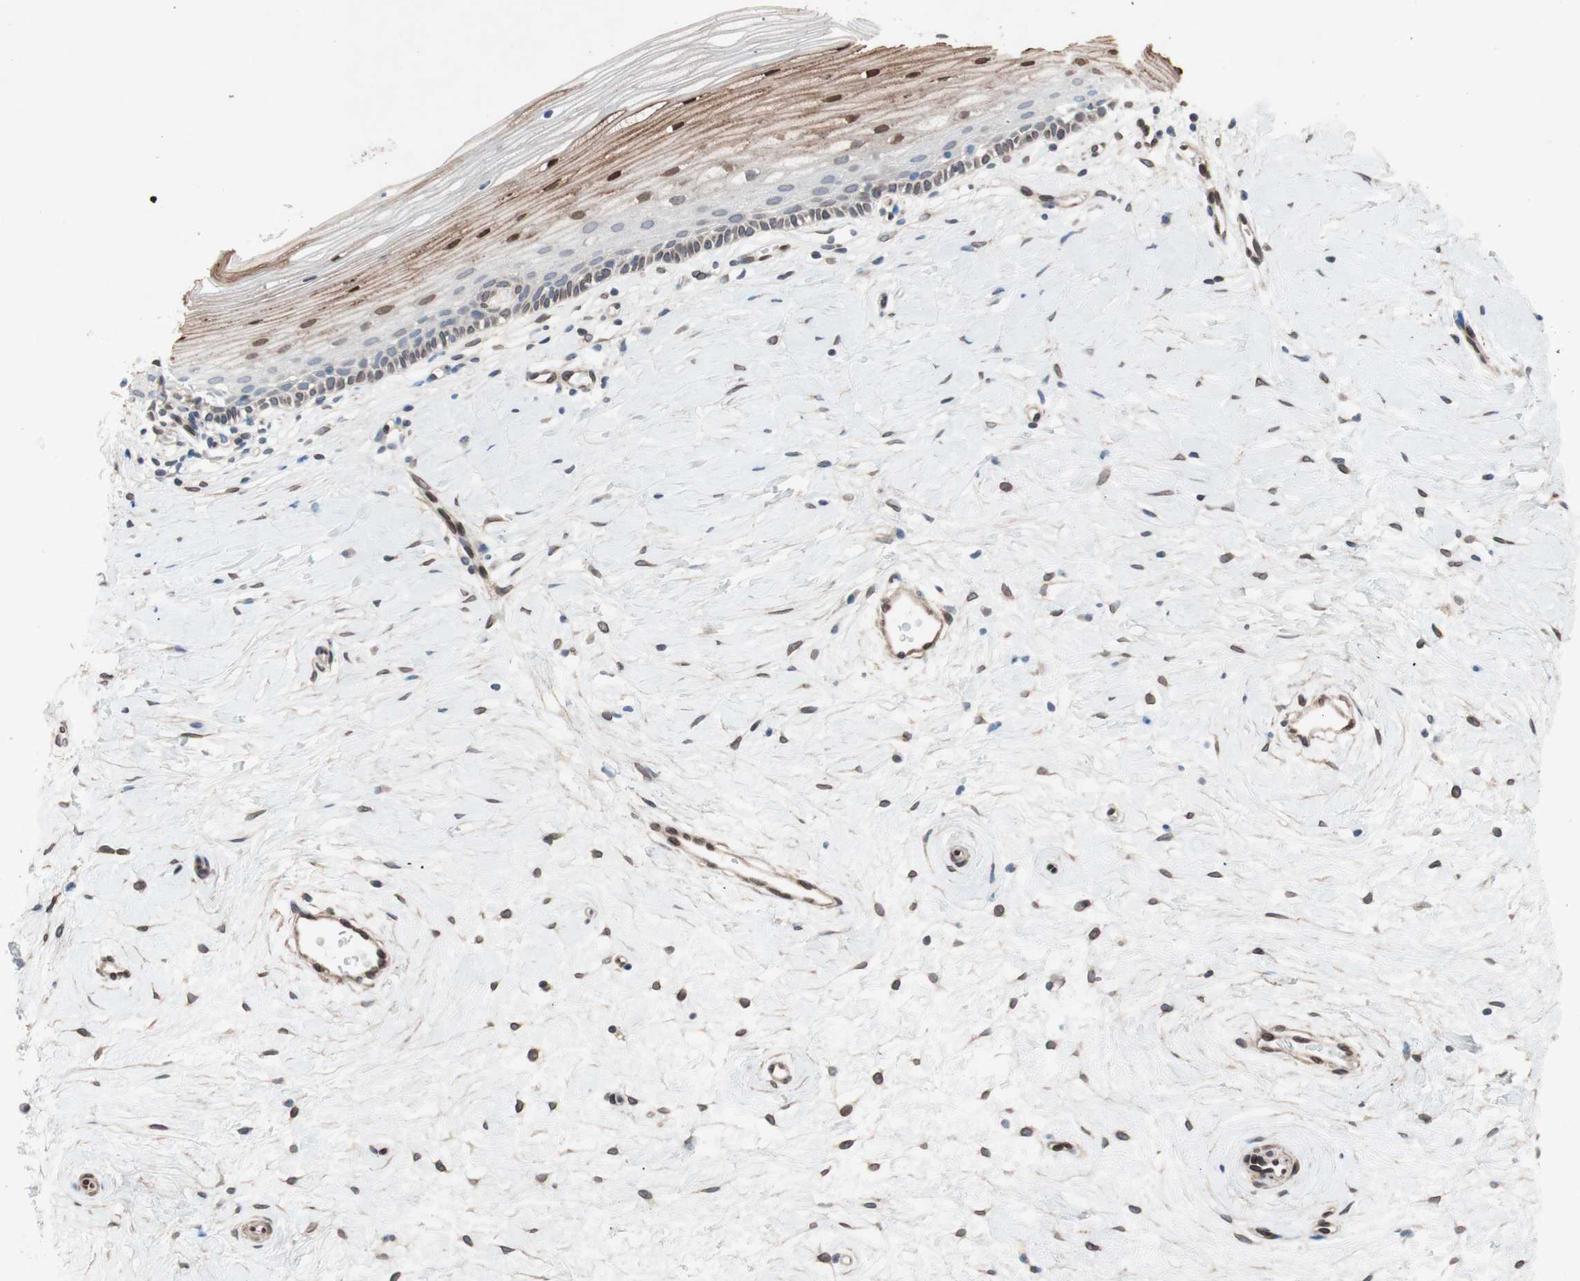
{"staining": {"intensity": "moderate", "quantity": "25%-75%", "location": "nuclear"}, "tissue": "cervix", "cell_type": "Glandular cells", "image_type": "normal", "snomed": [{"axis": "morphology", "description": "Normal tissue, NOS"}, {"axis": "topography", "description": "Cervix"}], "caption": "Approximately 25%-75% of glandular cells in normal cervix demonstrate moderate nuclear protein staining as visualized by brown immunohistochemical staining.", "gene": "ARNT2", "patient": {"sex": "female", "age": 39}}